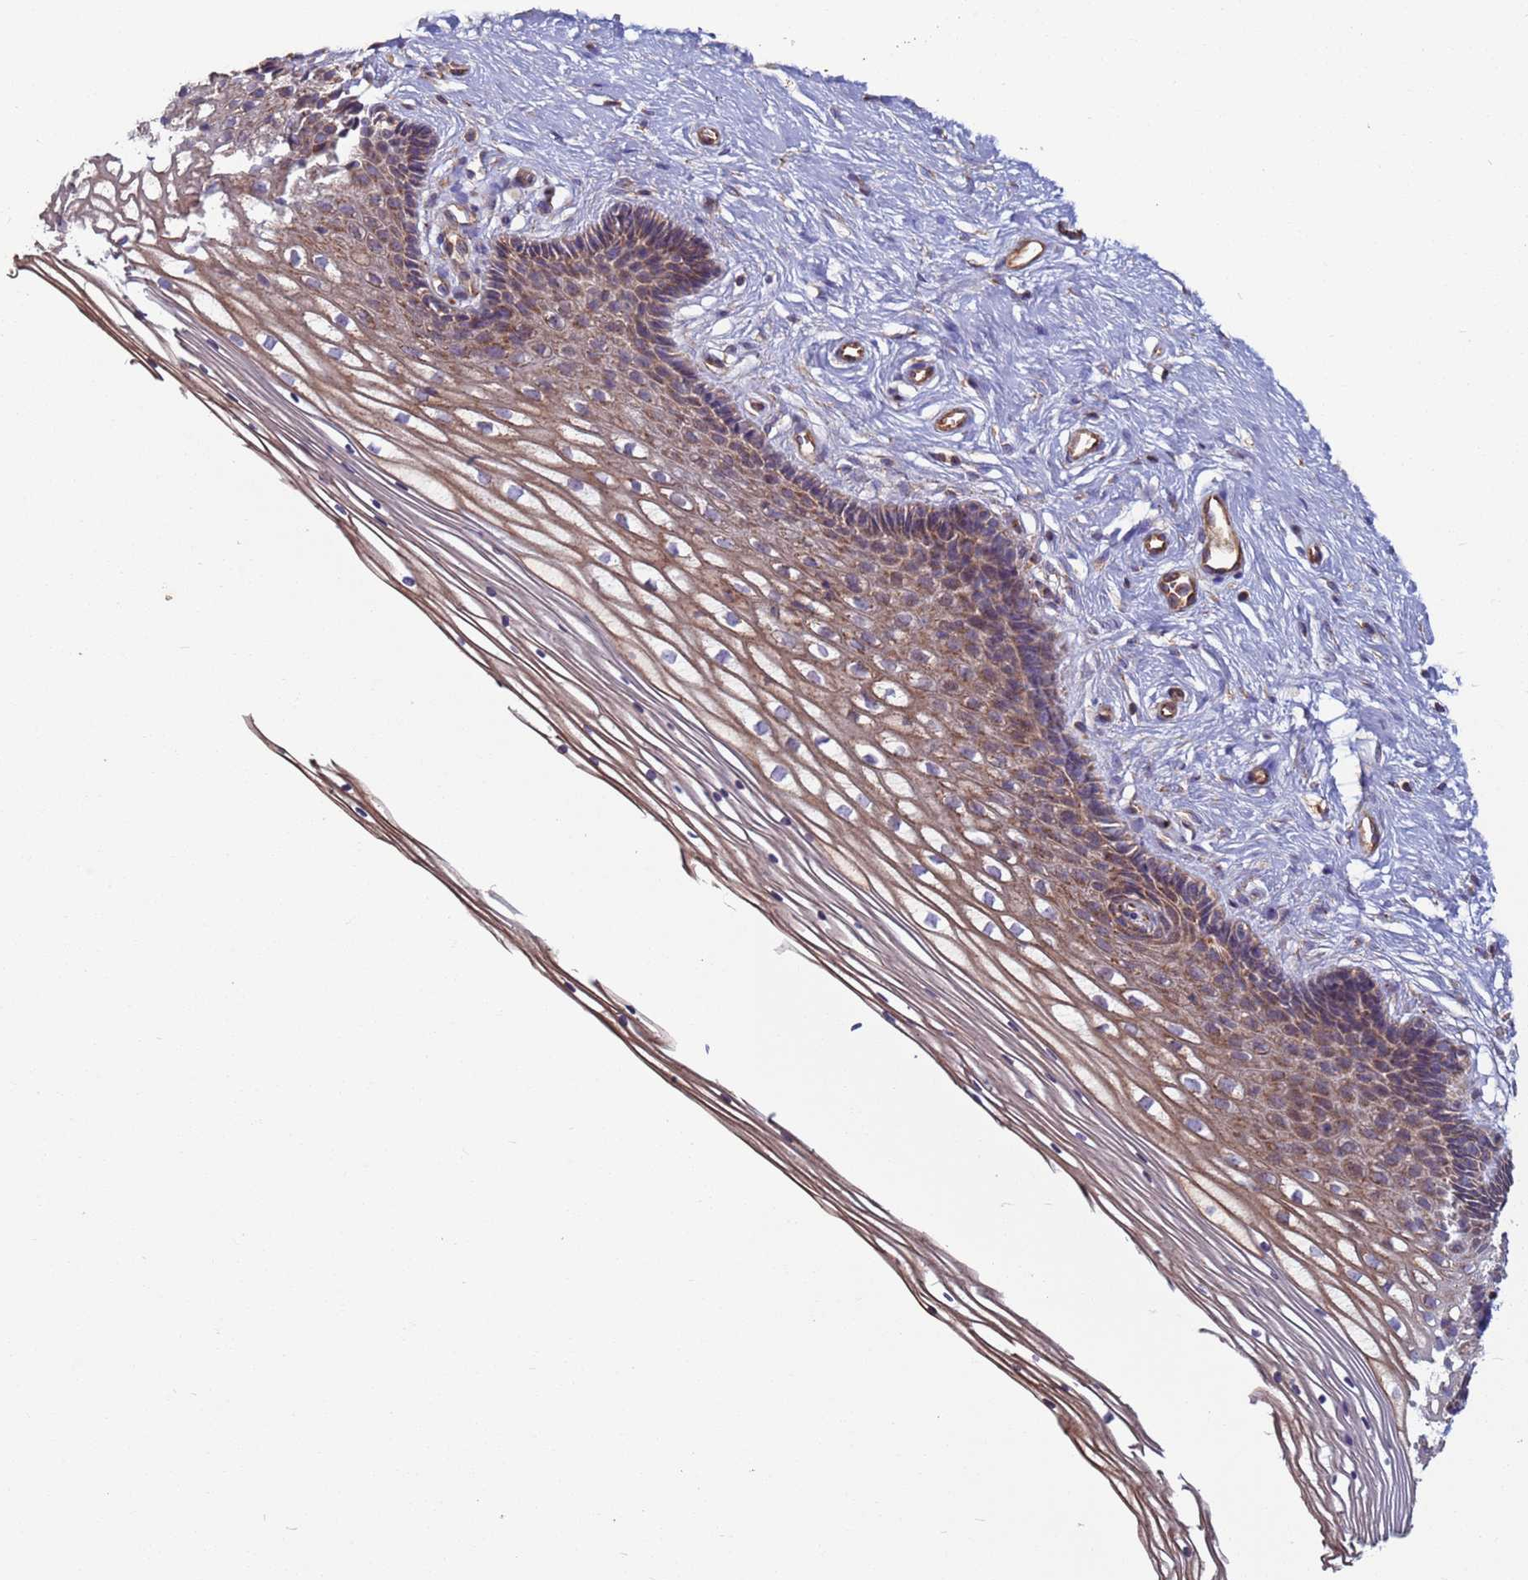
{"staining": {"intensity": "weak", "quantity": "25%-75%", "location": "cytoplasmic/membranous"}, "tissue": "cervix", "cell_type": "Glandular cells", "image_type": "normal", "snomed": [{"axis": "morphology", "description": "Normal tissue, NOS"}, {"axis": "topography", "description": "Cervix"}], "caption": "High-magnification brightfield microscopy of unremarkable cervix stained with DAB (3,3'-diaminobenzidine) (brown) and counterstained with hematoxylin (blue). glandular cells exhibit weak cytoplasmic/membranous positivity is seen in approximately25%-75% of cells. (IHC, brightfield microscopy, high magnification).", "gene": "ZBTB39", "patient": {"sex": "female", "age": 33}}